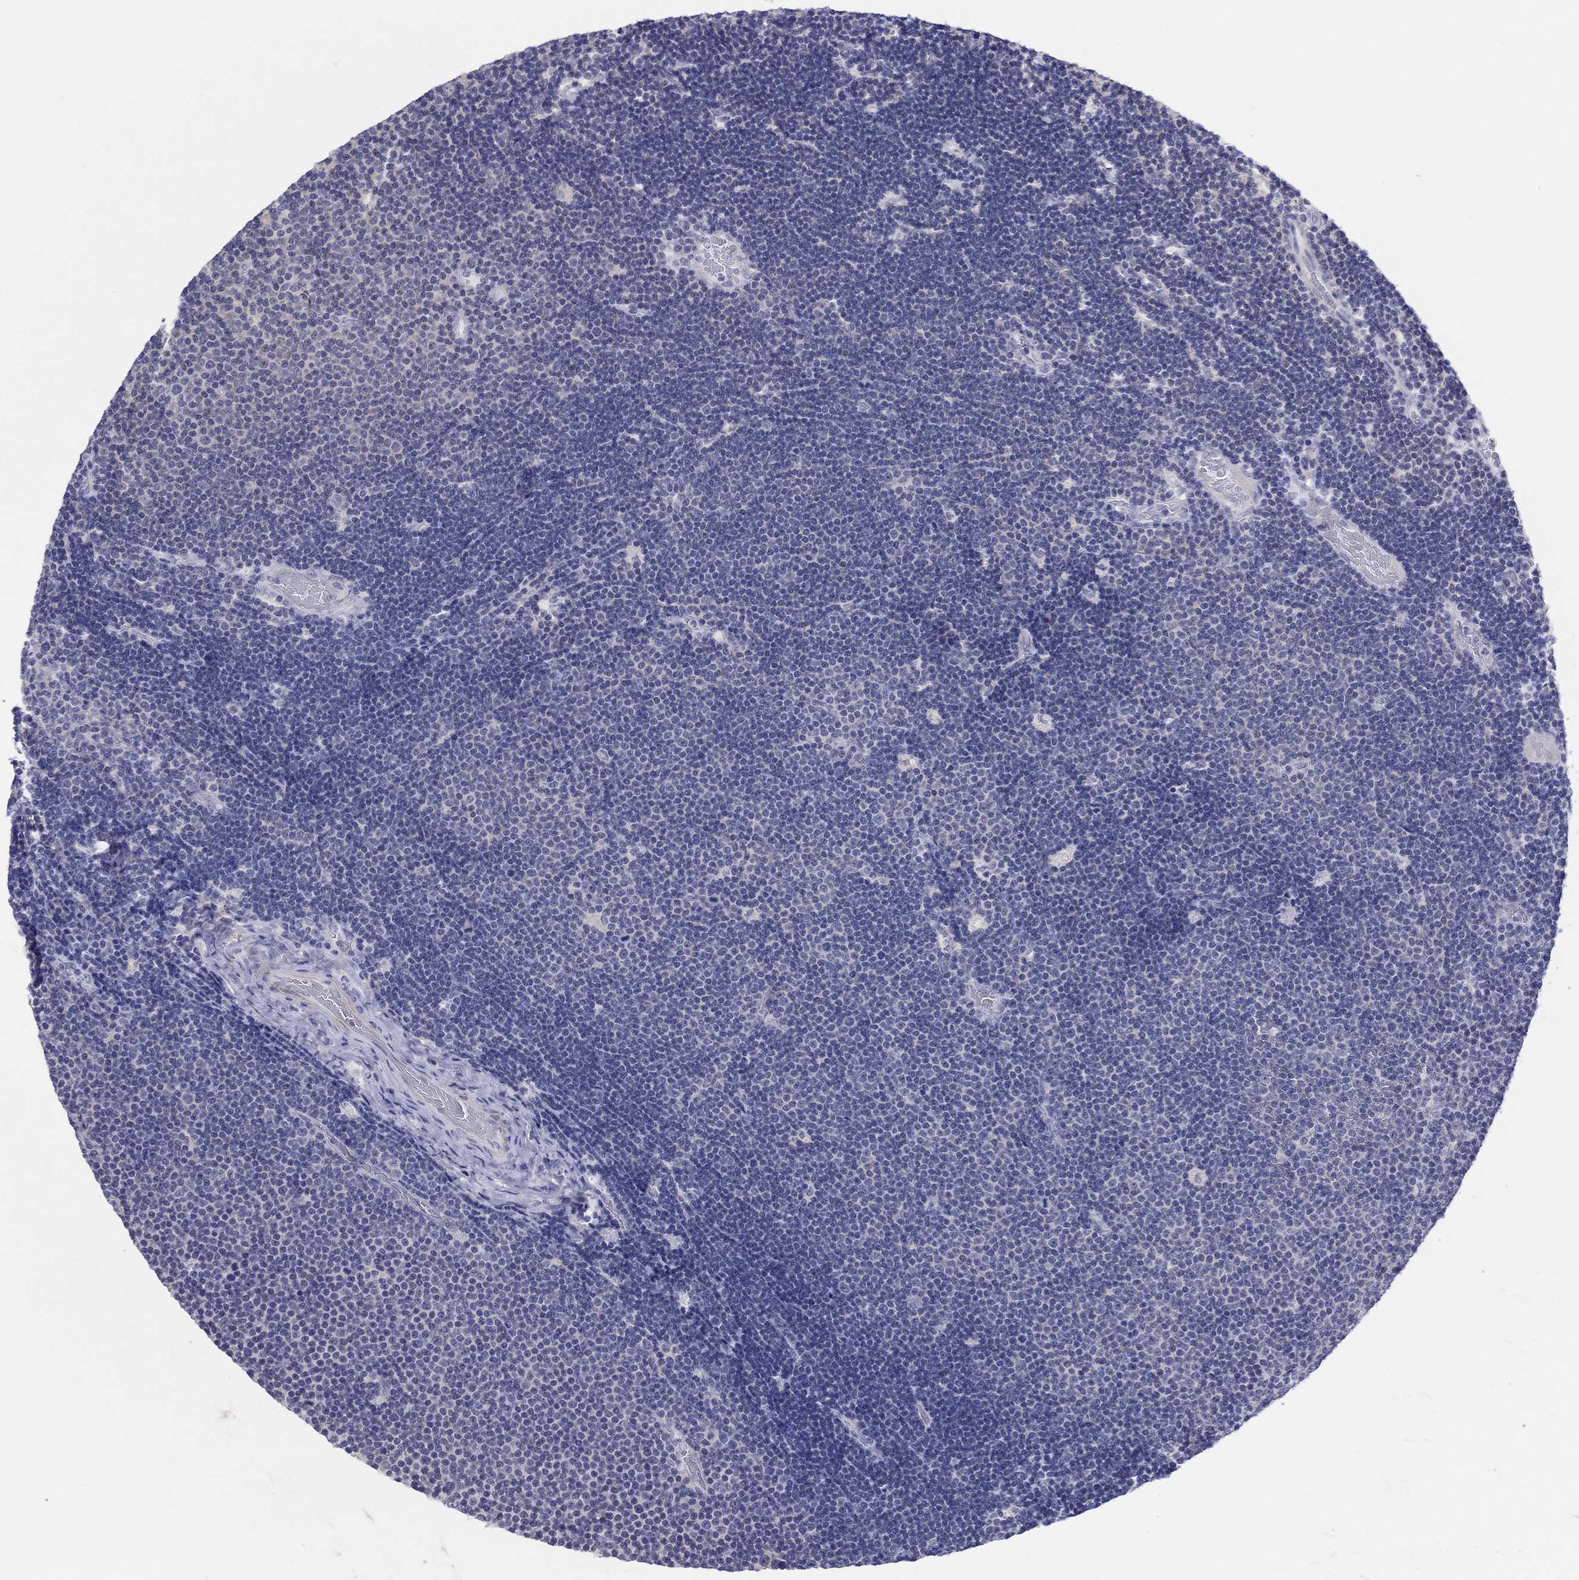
{"staining": {"intensity": "negative", "quantity": "none", "location": "none"}, "tissue": "lymphoma", "cell_type": "Tumor cells", "image_type": "cancer", "snomed": [{"axis": "morphology", "description": "Malignant lymphoma, non-Hodgkin's type, Low grade"}, {"axis": "topography", "description": "Brain"}], "caption": "Tumor cells are negative for protein expression in human lymphoma.", "gene": "HAPLN4", "patient": {"sex": "female", "age": 66}}